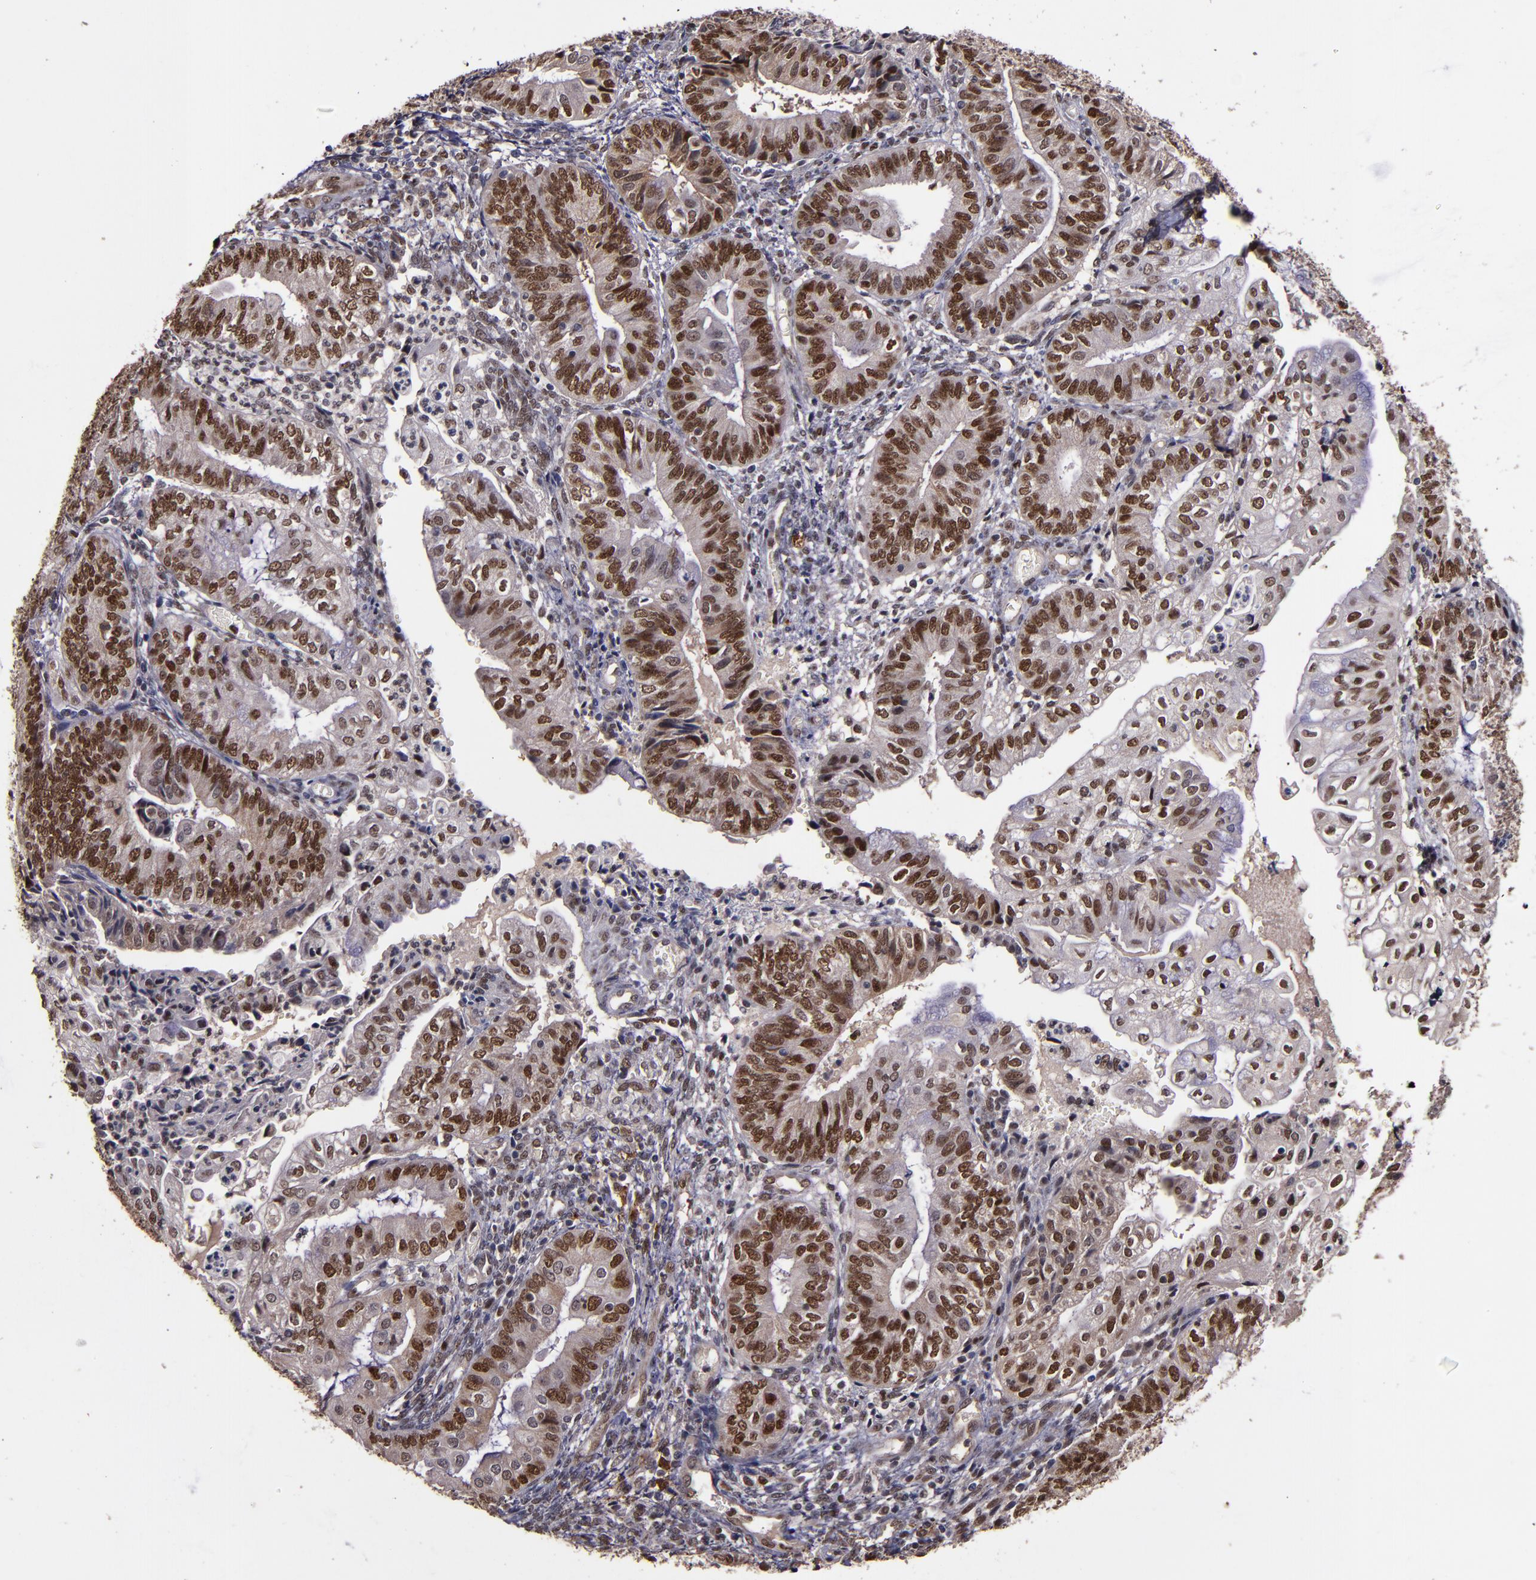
{"staining": {"intensity": "strong", "quantity": ">75%", "location": "nuclear"}, "tissue": "endometrial cancer", "cell_type": "Tumor cells", "image_type": "cancer", "snomed": [{"axis": "morphology", "description": "Adenocarcinoma, NOS"}, {"axis": "topography", "description": "Endometrium"}], "caption": "Protein staining of endometrial cancer (adenocarcinoma) tissue displays strong nuclear staining in about >75% of tumor cells. Using DAB (brown) and hematoxylin (blue) stains, captured at high magnification using brightfield microscopy.", "gene": "CHEK2", "patient": {"sex": "female", "age": 55}}